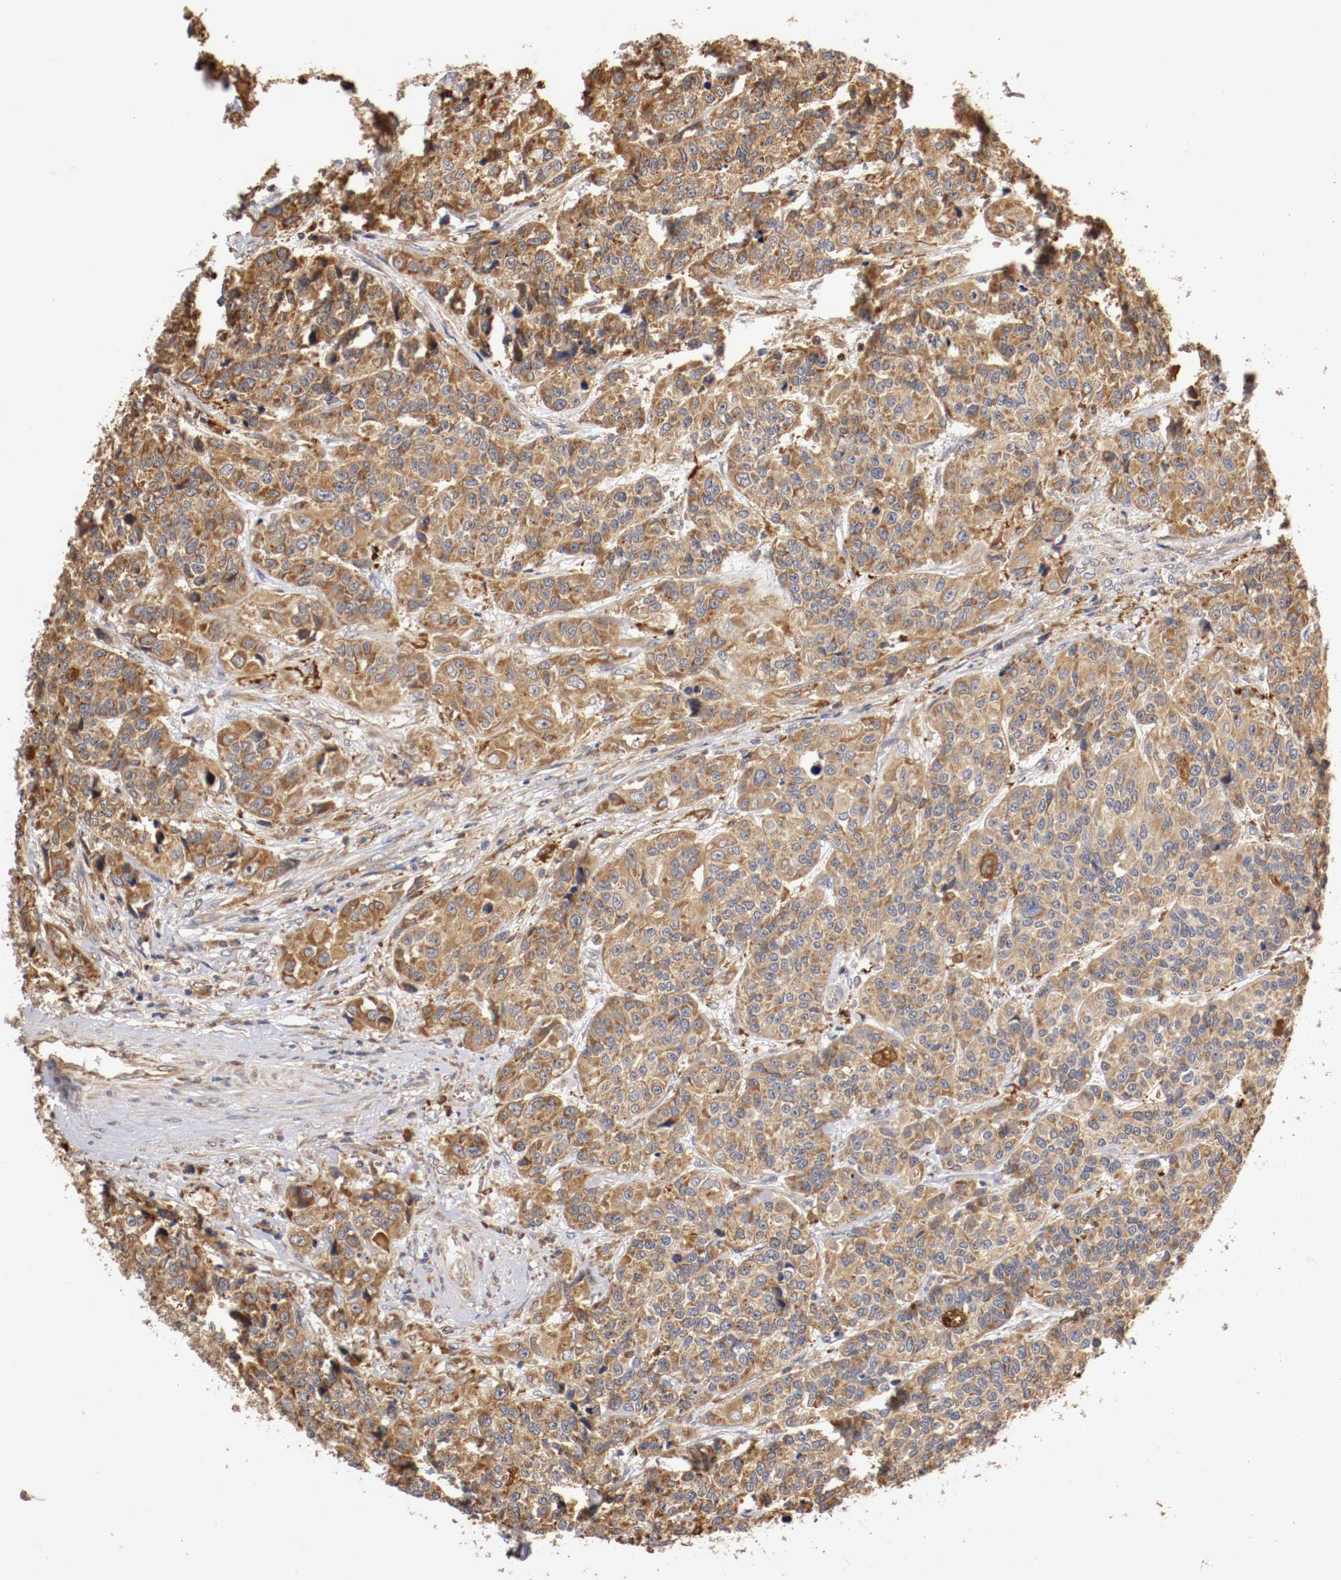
{"staining": {"intensity": "moderate", "quantity": ">75%", "location": "cytoplasmic/membranous"}, "tissue": "urothelial cancer", "cell_type": "Tumor cells", "image_type": "cancer", "snomed": [{"axis": "morphology", "description": "Urothelial carcinoma, High grade"}, {"axis": "topography", "description": "Urinary bladder"}], "caption": "Immunohistochemistry (IHC) photomicrograph of neoplastic tissue: urothelial cancer stained using immunohistochemistry reveals medium levels of moderate protein expression localized specifically in the cytoplasmic/membranous of tumor cells, appearing as a cytoplasmic/membranous brown color.", "gene": "VEZT", "patient": {"sex": "female", "age": 81}}